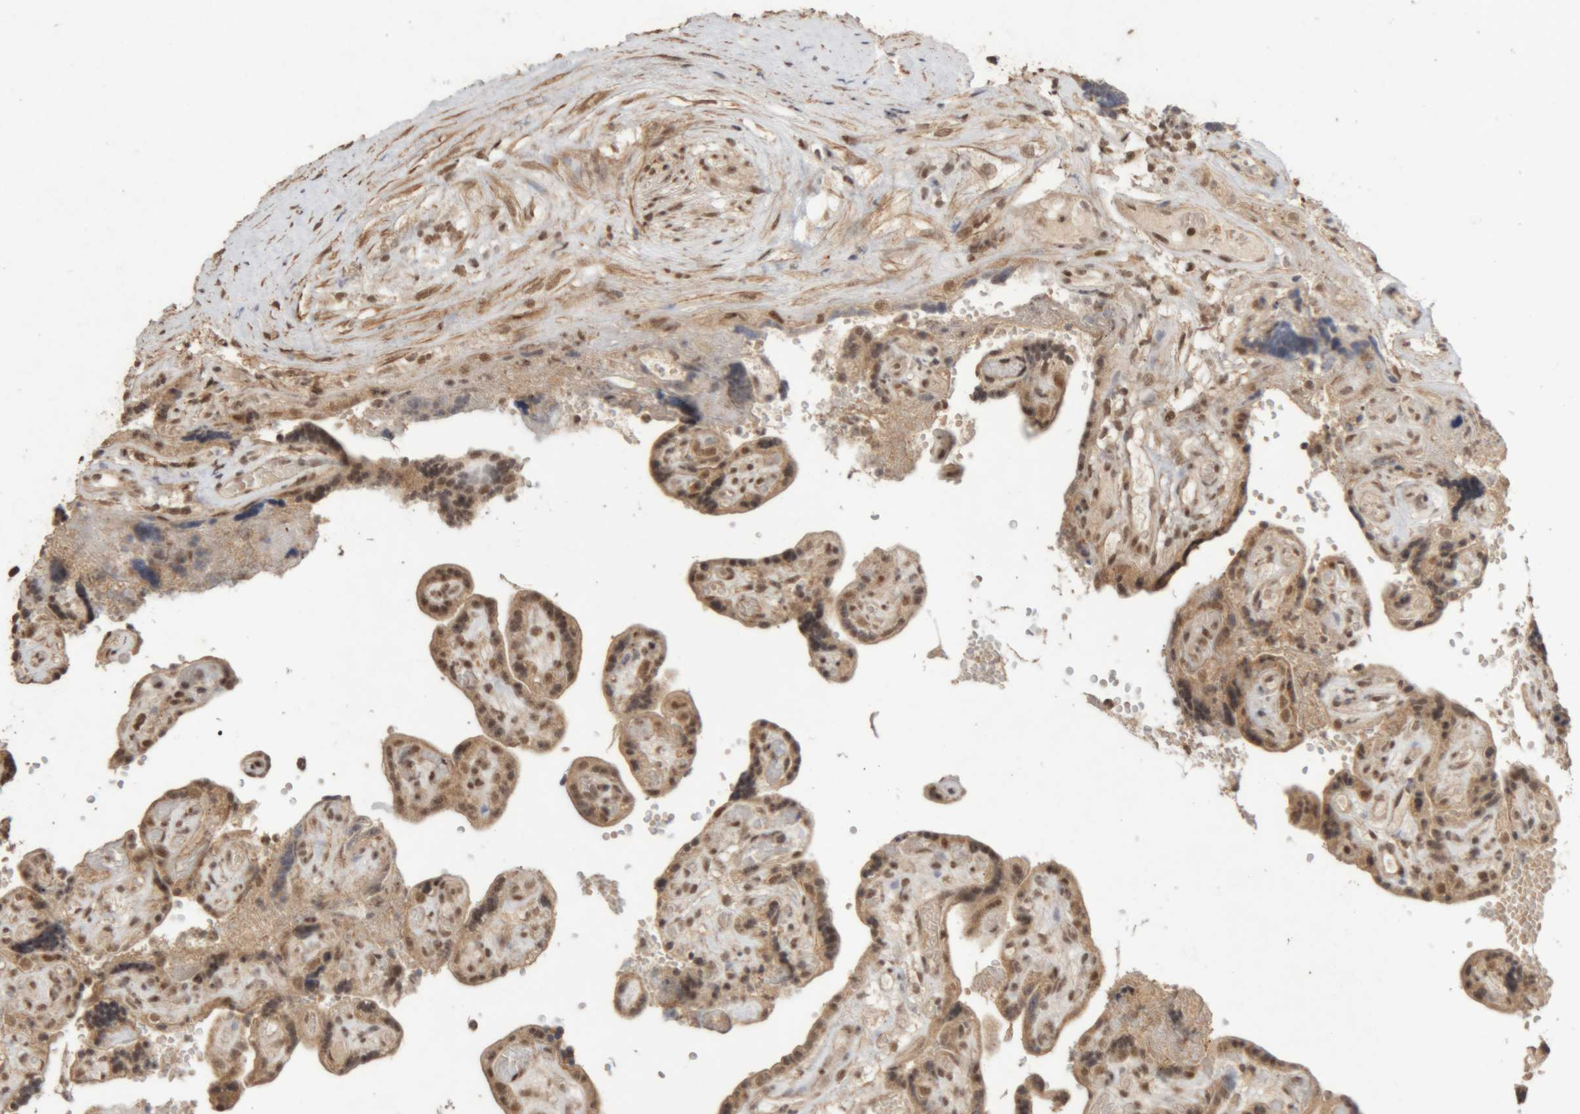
{"staining": {"intensity": "strong", "quantity": ">75%", "location": "cytoplasmic/membranous,nuclear"}, "tissue": "placenta", "cell_type": "Decidual cells", "image_type": "normal", "snomed": [{"axis": "morphology", "description": "Normal tissue, NOS"}, {"axis": "topography", "description": "Placenta"}], "caption": "Brown immunohistochemical staining in normal human placenta reveals strong cytoplasmic/membranous,nuclear positivity in about >75% of decidual cells. Using DAB (brown) and hematoxylin (blue) stains, captured at high magnification using brightfield microscopy.", "gene": "KEAP1", "patient": {"sex": "female", "age": 30}}